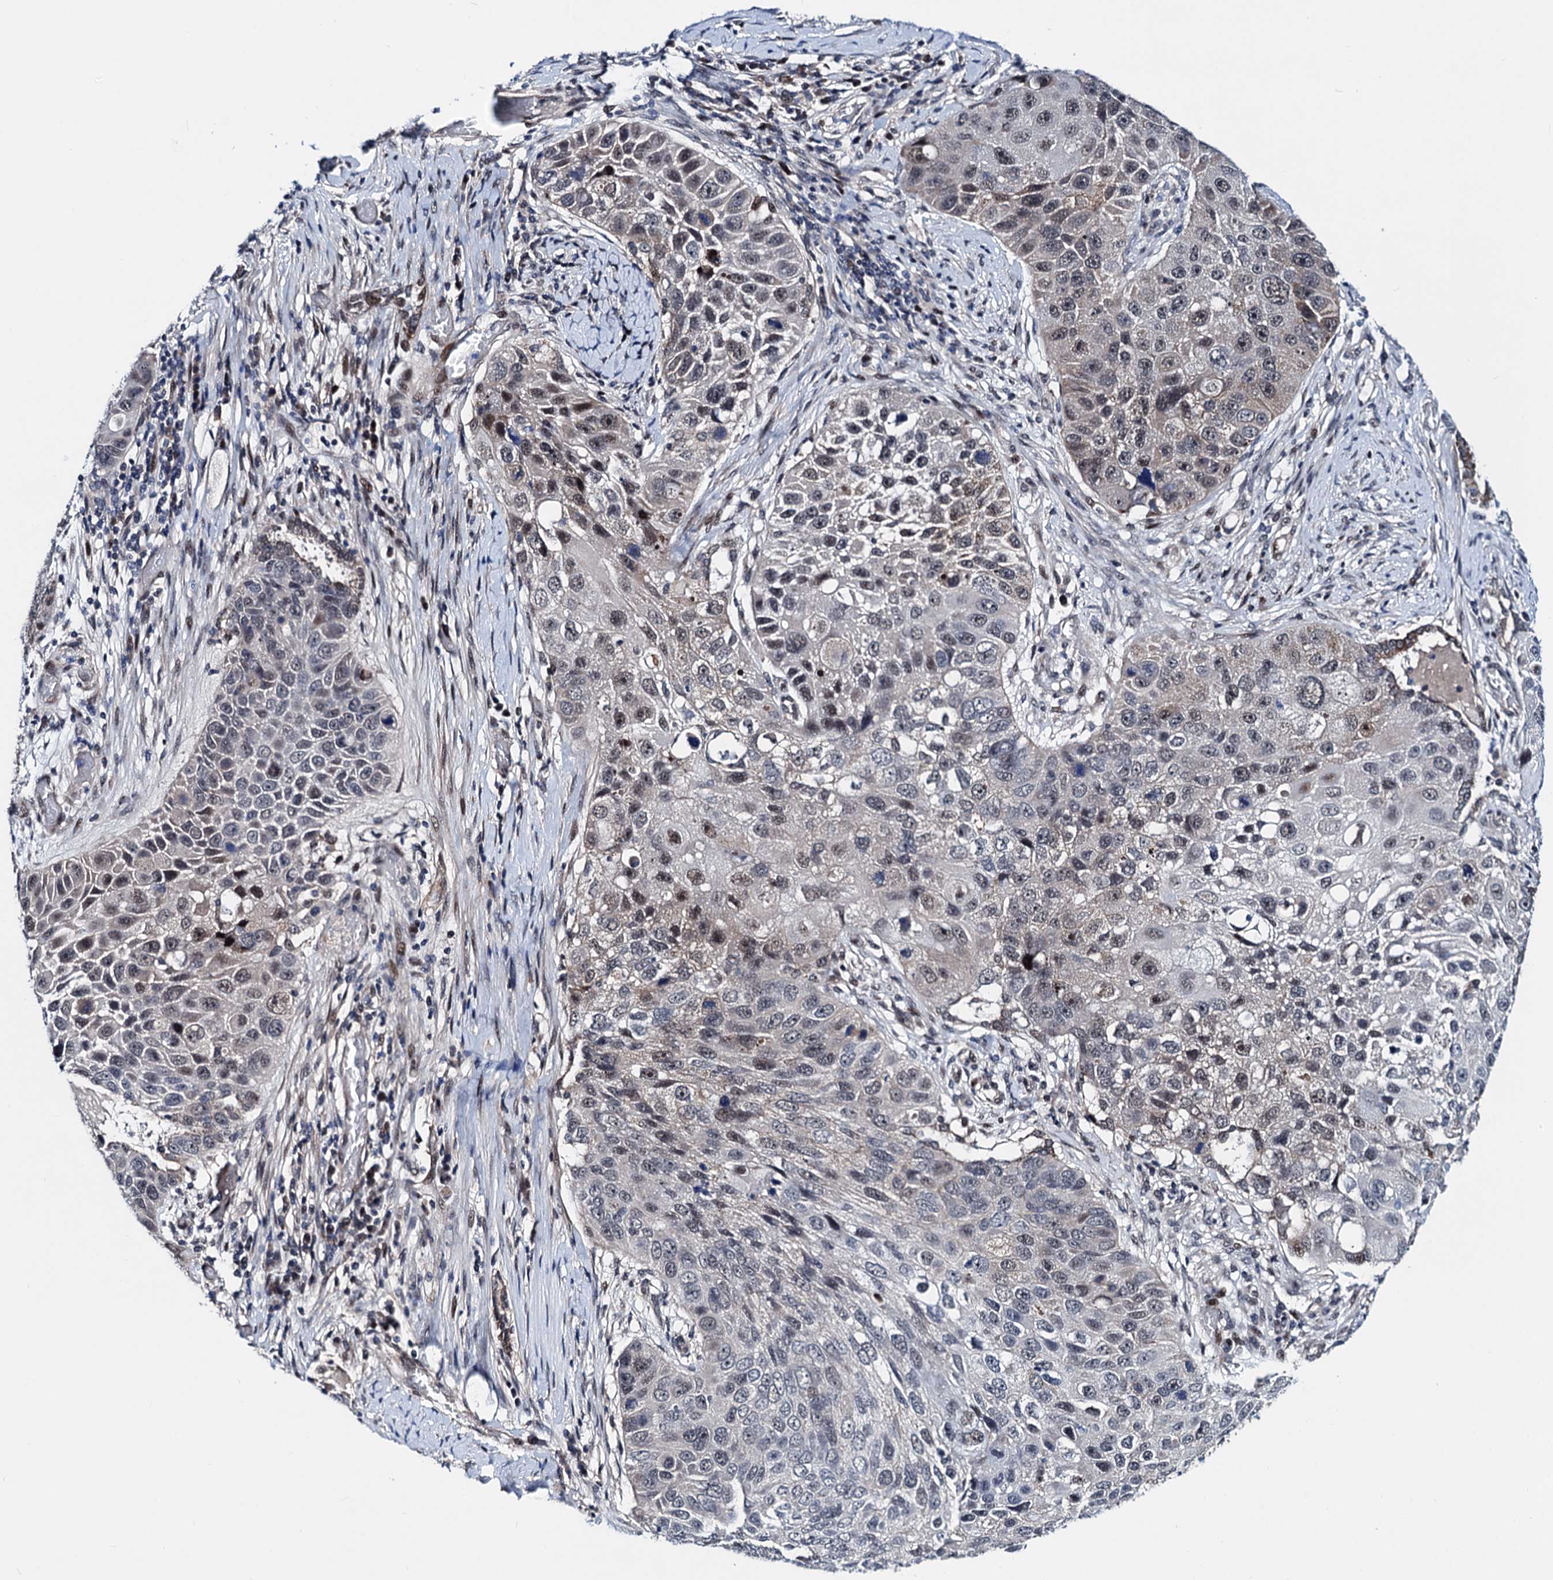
{"staining": {"intensity": "moderate", "quantity": "<25%", "location": "nuclear"}, "tissue": "lung cancer", "cell_type": "Tumor cells", "image_type": "cancer", "snomed": [{"axis": "morphology", "description": "Squamous cell carcinoma, NOS"}, {"axis": "topography", "description": "Lung"}], "caption": "Immunohistochemical staining of lung cancer (squamous cell carcinoma) displays moderate nuclear protein staining in approximately <25% of tumor cells.", "gene": "COA4", "patient": {"sex": "male", "age": 61}}